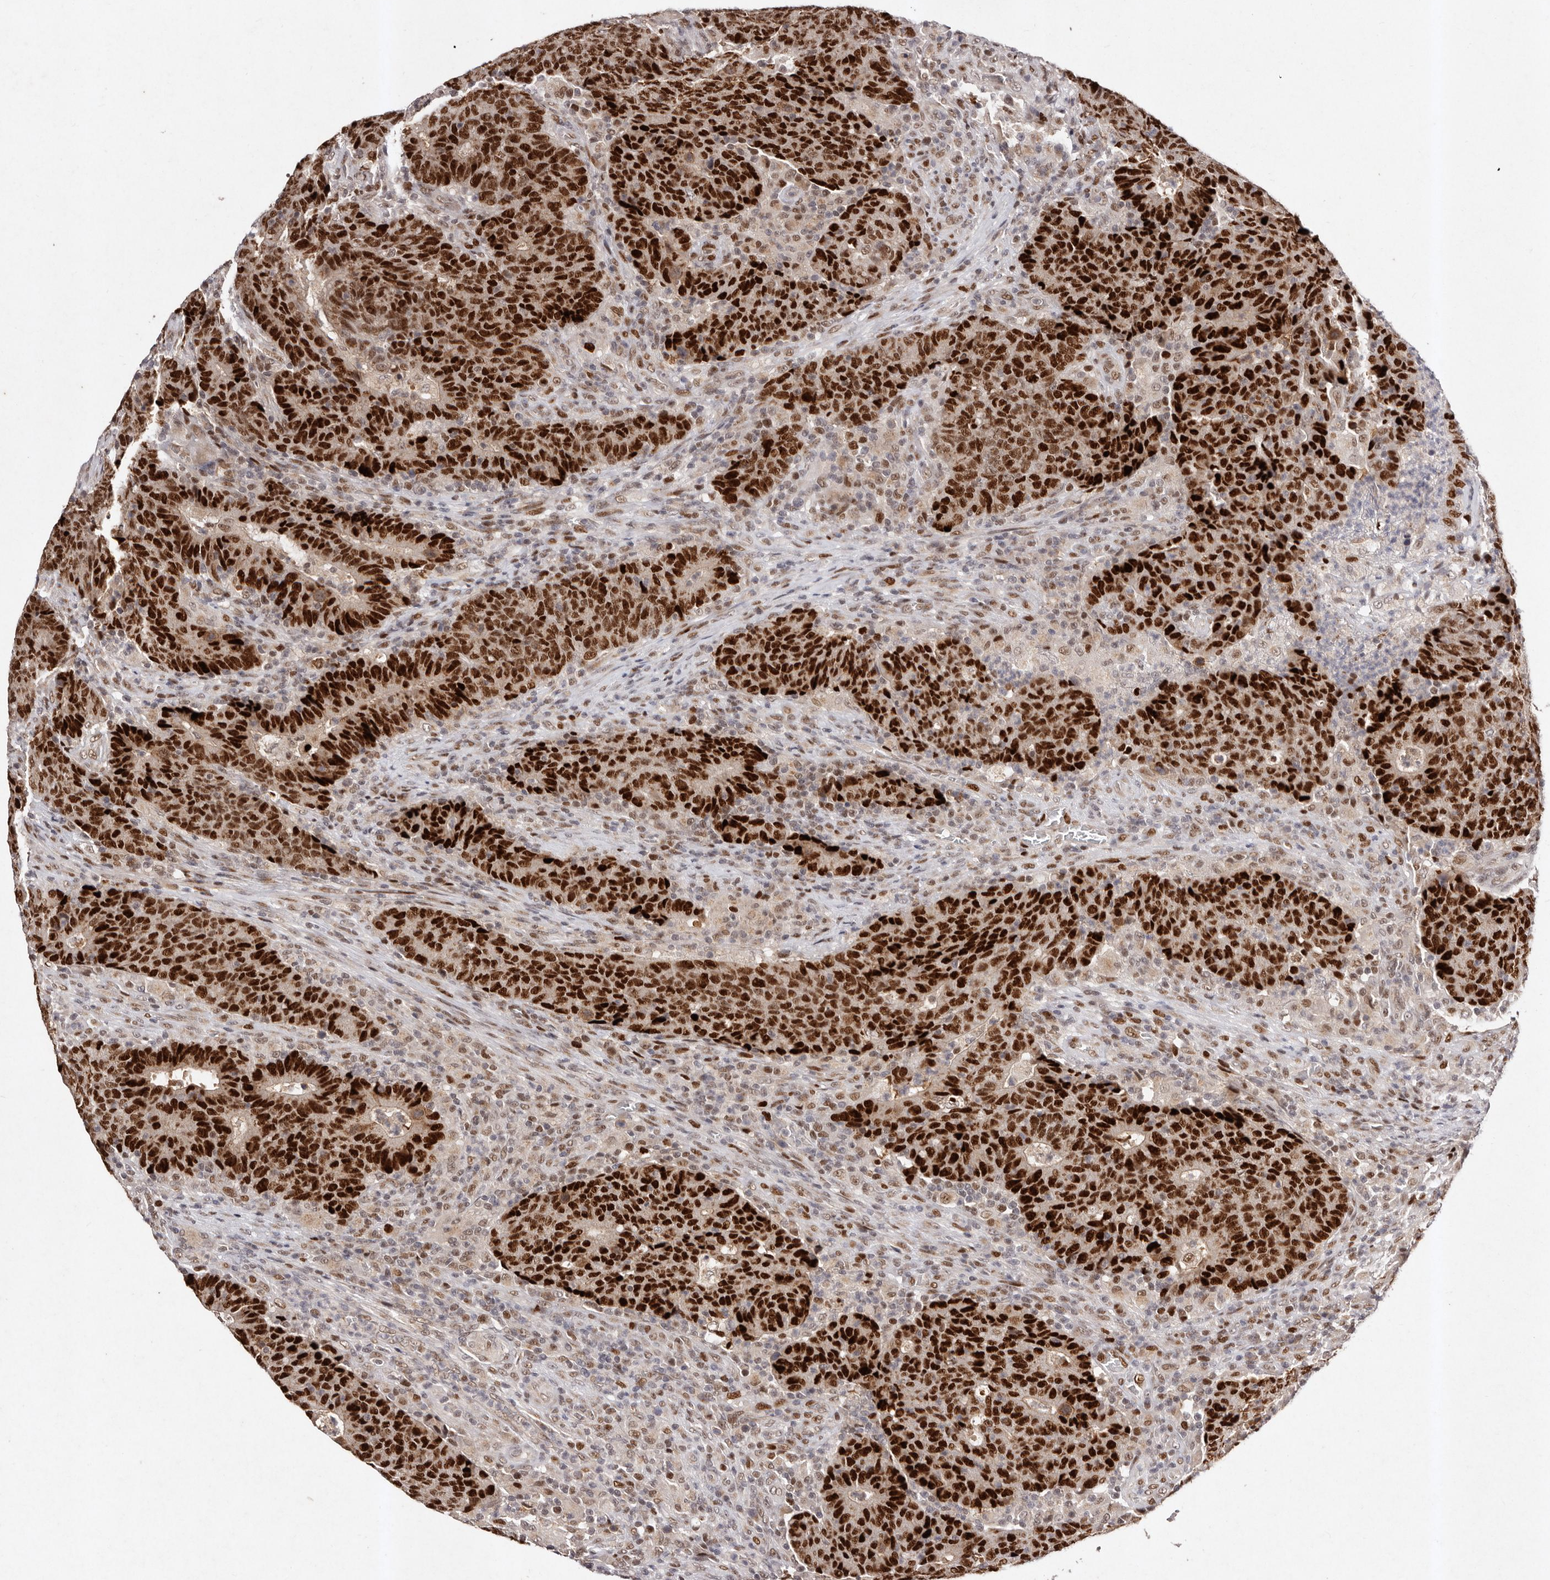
{"staining": {"intensity": "strong", "quantity": ">75%", "location": "nuclear"}, "tissue": "colorectal cancer", "cell_type": "Tumor cells", "image_type": "cancer", "snomed": [{"axis": "morphology", "description": "Adenocarcinoma, NOS"}, {"axis": "topography", "description": "Colon"}], "caption": "Protein positivity by immunohistochemistry reveals strong nuclear positivity in approximately >75% of tumor cells in adenocarcinoma (colorectal).", "gene": "KLF7", "patient": {"sex": "female", "age": 75}}